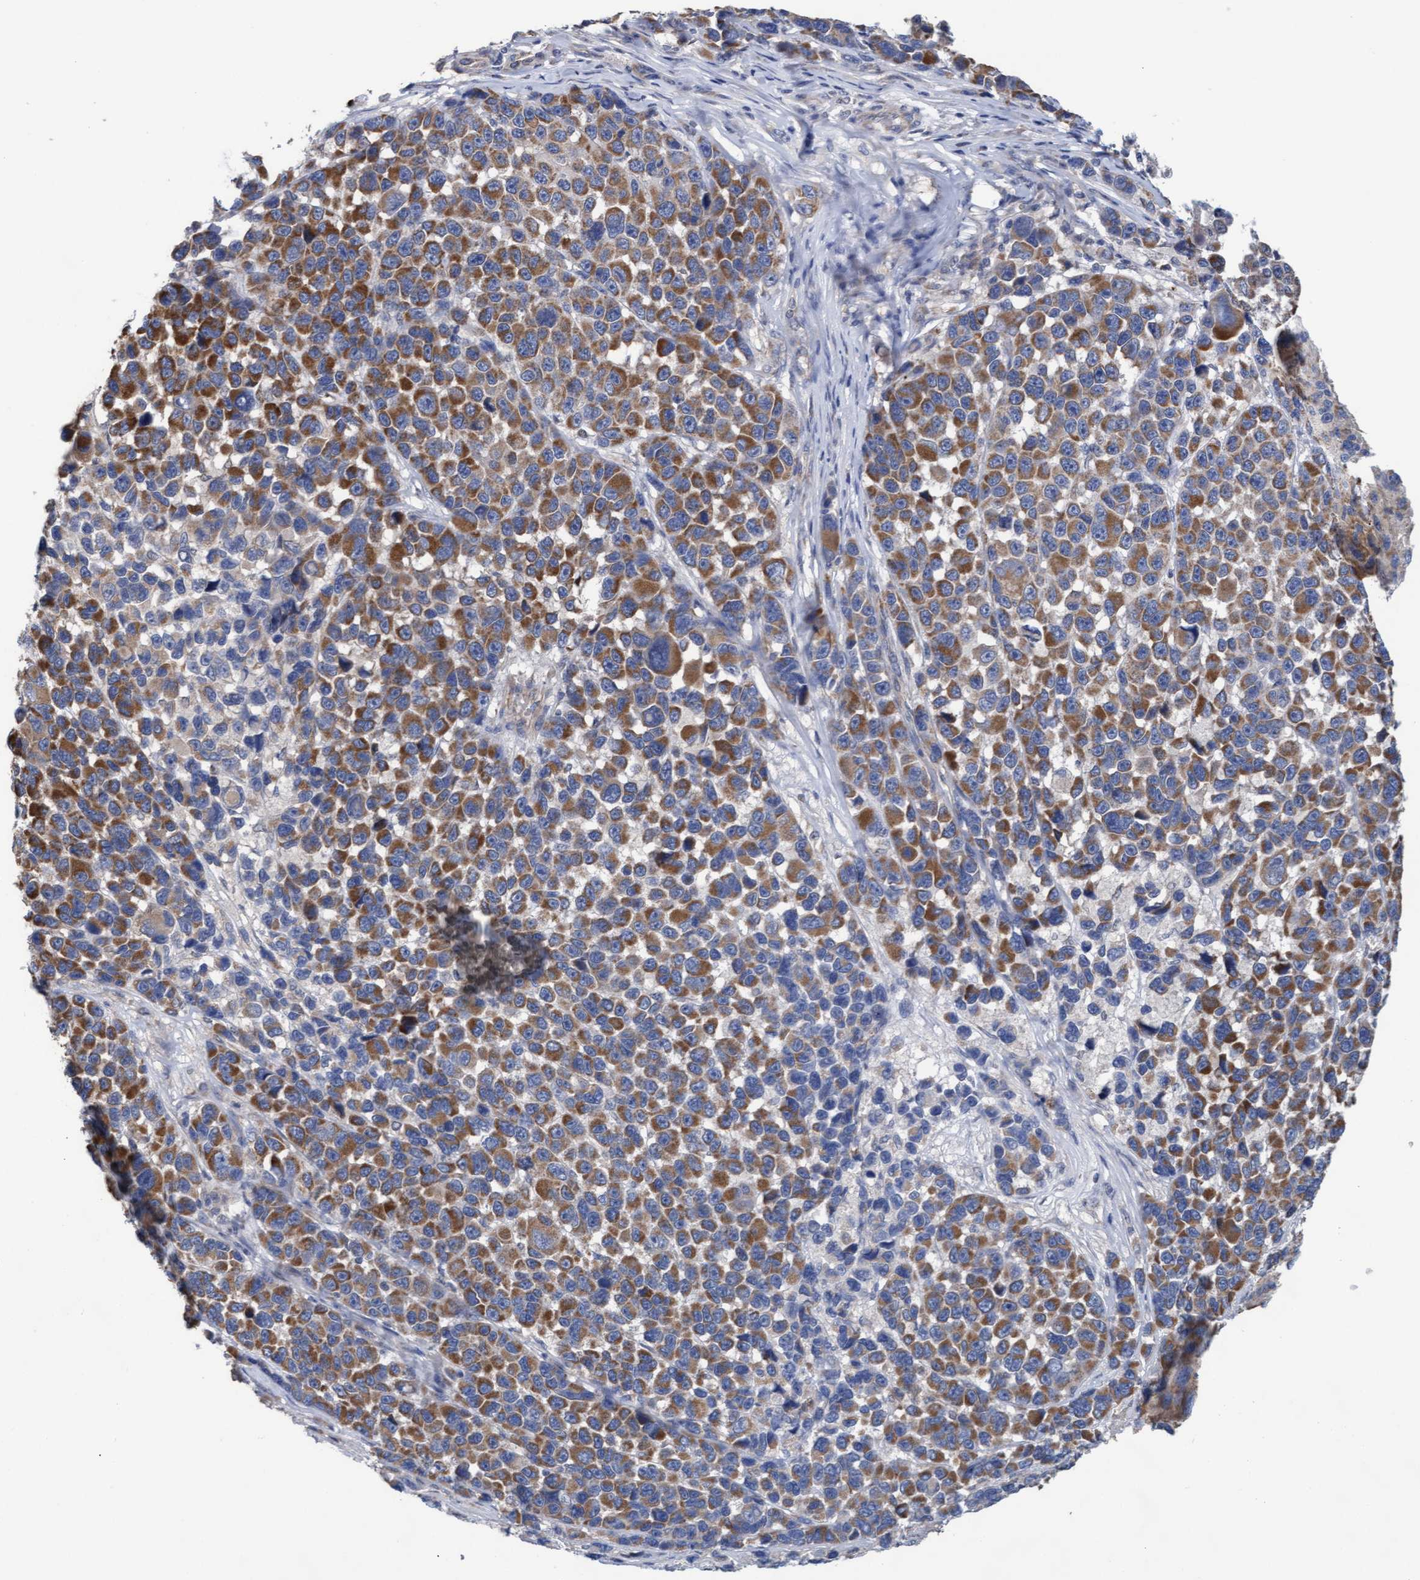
{"staining": {"intensity": "moderate", "quantity": ">75%", "location": "cytoplasmic/membranous"}, "tissue": "melanoma", "cell_type": "Tumor cells", "image_type": "cancer", "snomed": [{"axis": "morphology", "description": "Malignant melanoma, NOS"}, {"axis": "topography", "description": "Skin"}], "caption": "Human melanoma stained with a brown dye exhibits moderate cytoplasmic/membranous positive positivity in approximately >75% of tumor cells.", "gene": "MRPL38", "patient": {"sex": "male", "age": 53}}